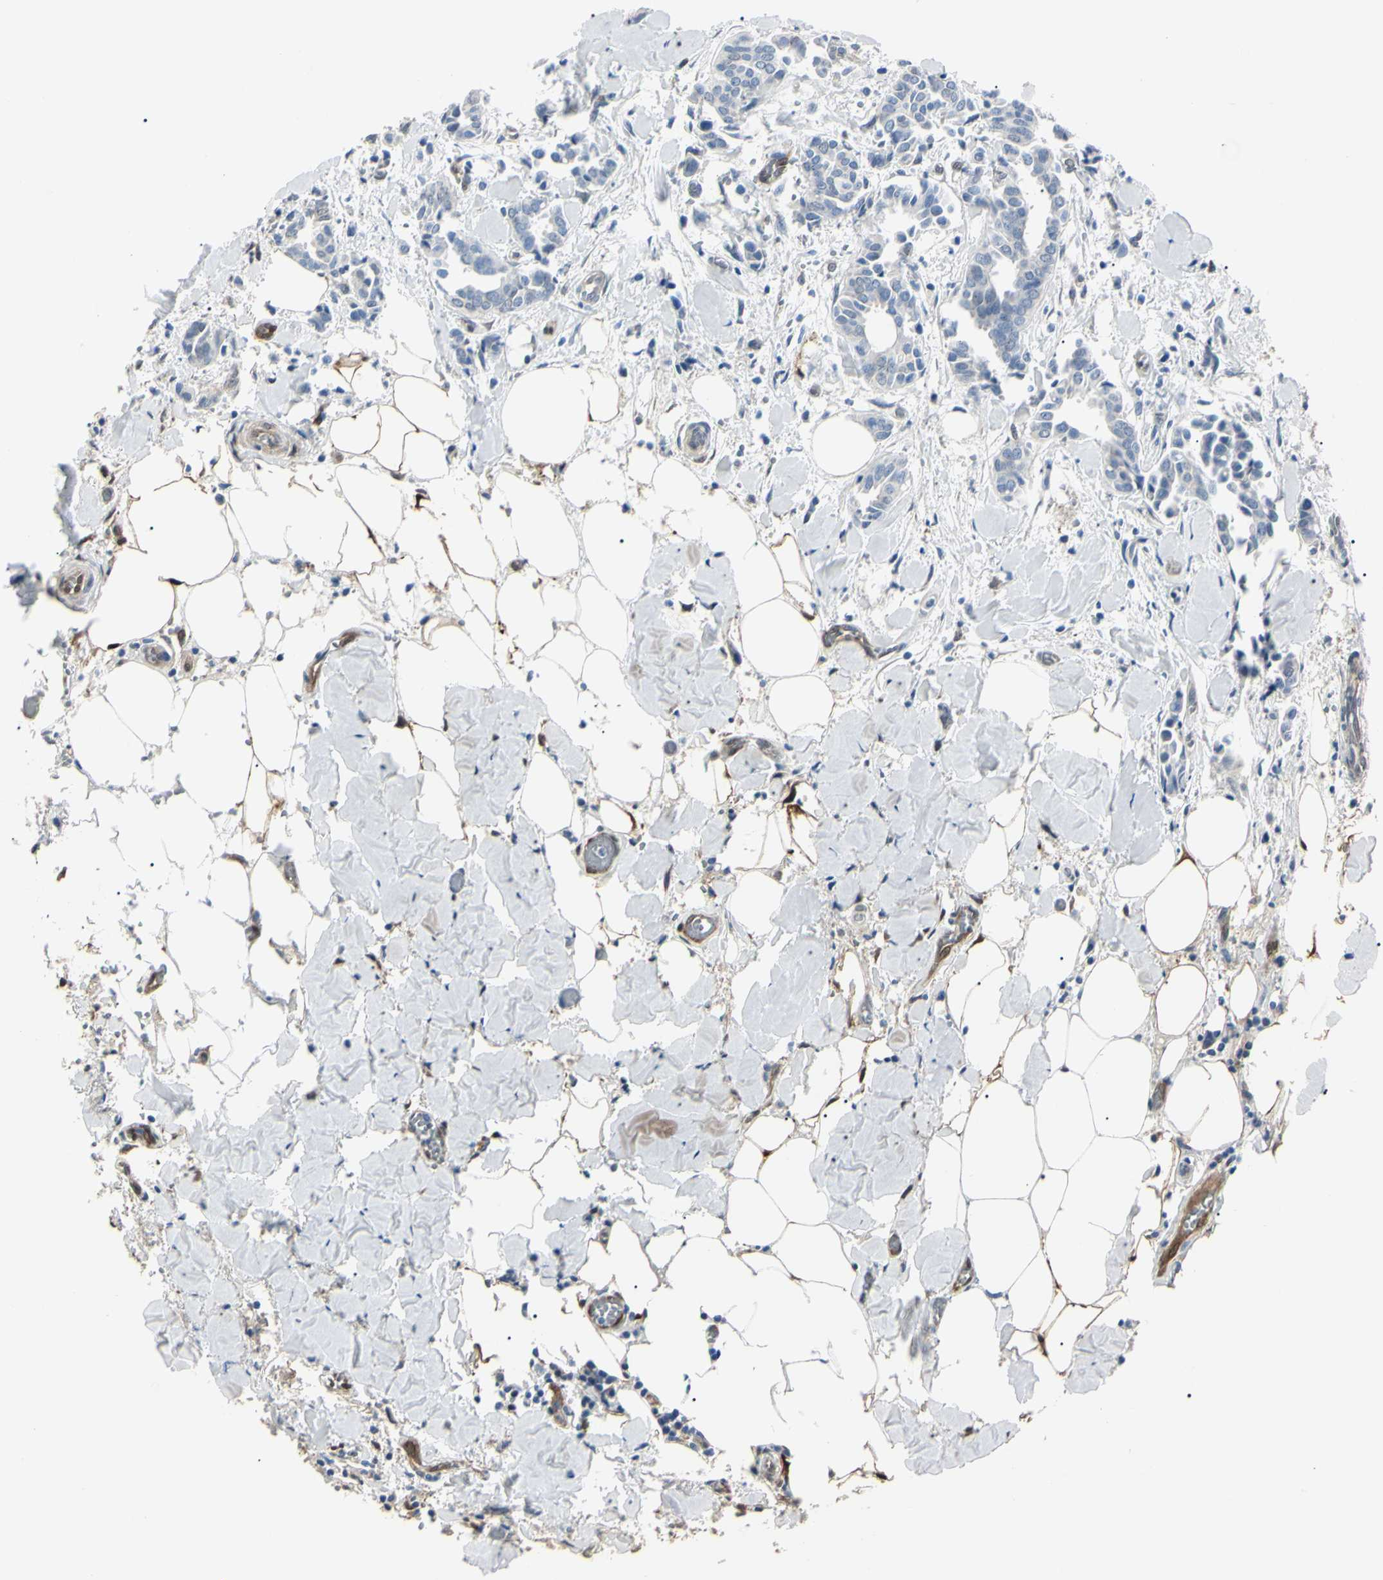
{"staining": {"intensity": "negative", "quantity": "none", "location": "none"}, "tissue": "head and neck cancer", "cell_type": "Tumor cells", "image_type": "cancer", "snomed": [{"axis": "morphology", "description": "Adenocarcinoma, NOS"}, {"axis": "topography", "description": "Salivary gland"}, {"axis": "topography", "description": "Head-Neck"}], "caption": "The histopathology image exhibits no significant staining in tumor cells of head and neck adenocarcinoma.", "gene": "AKR1C3", "patient": {"sex": "female", "age": 59}}